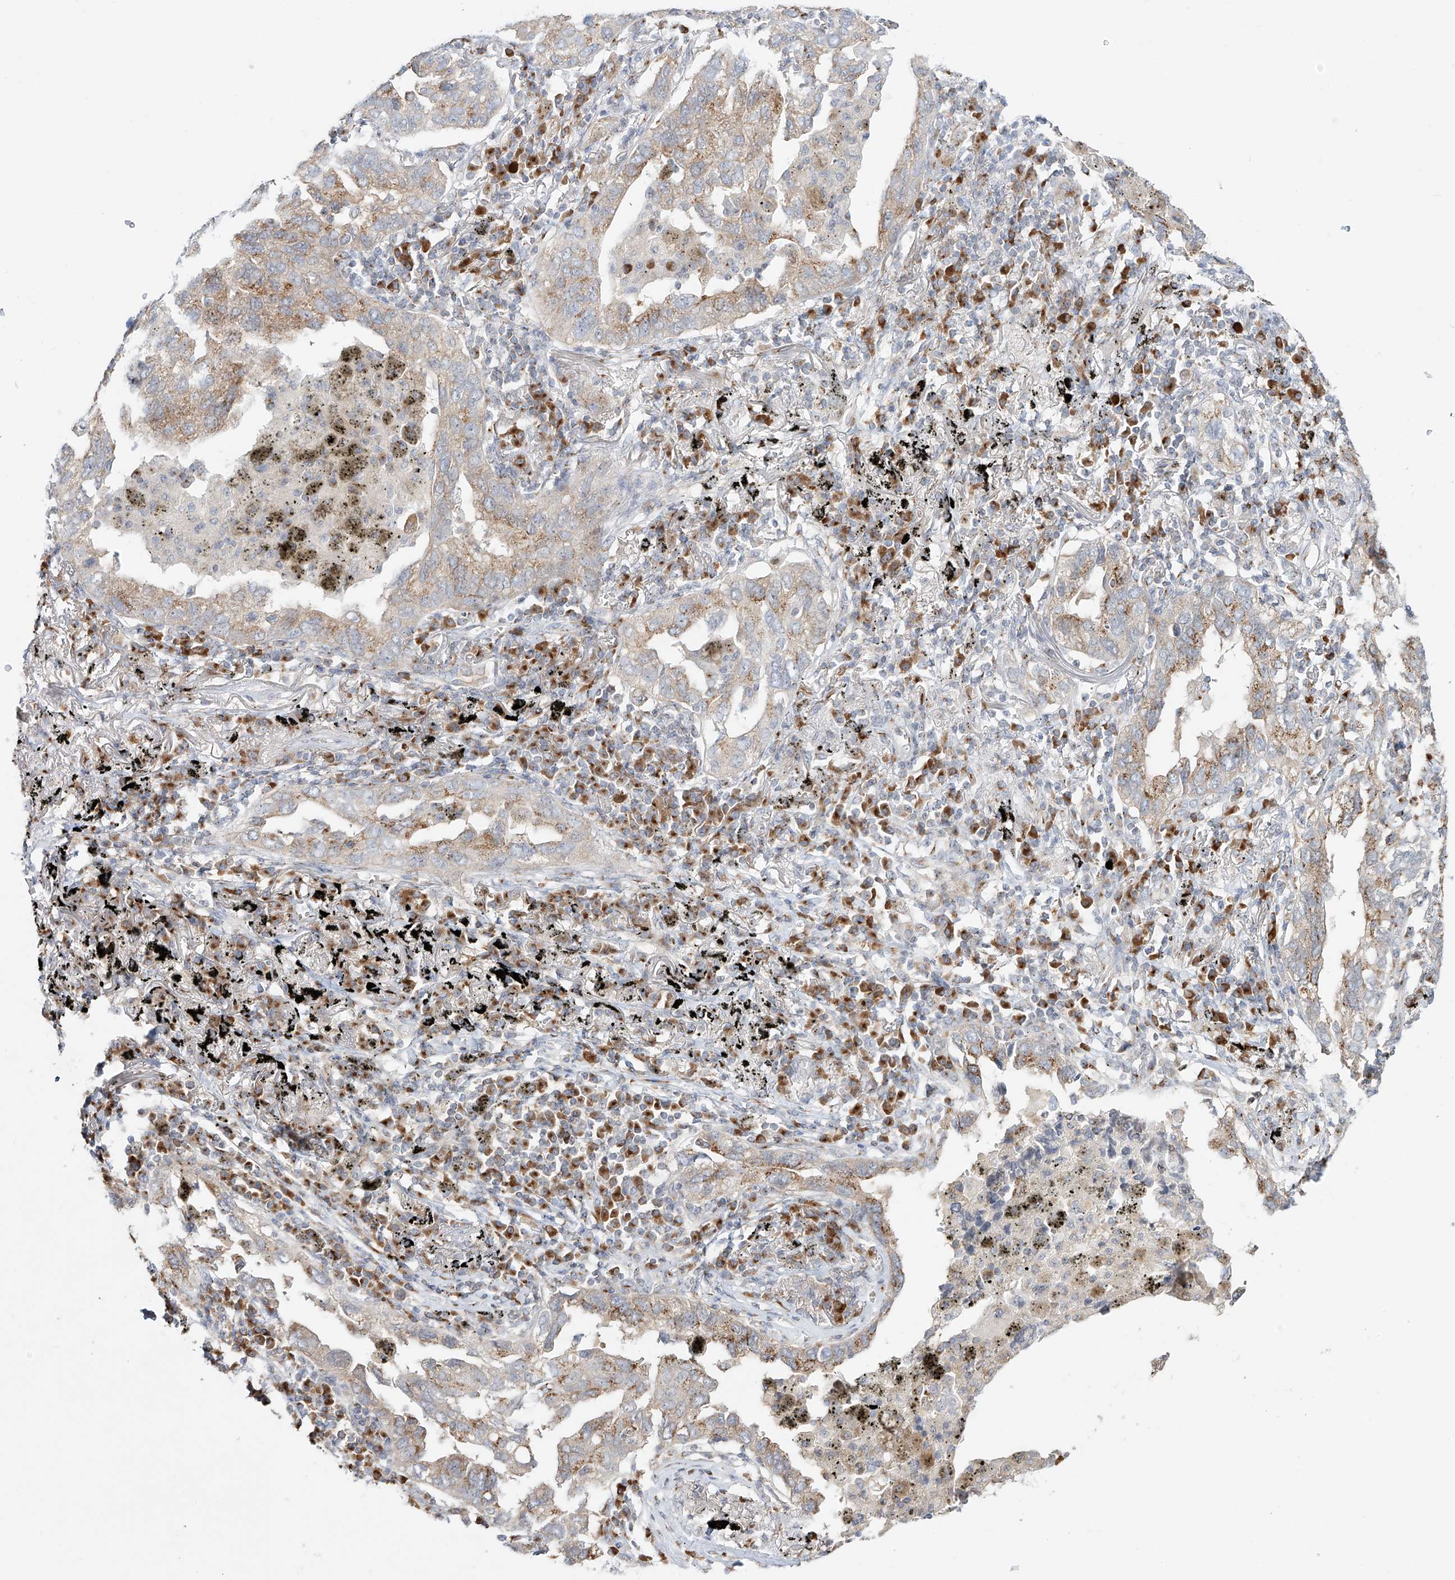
{"staining": {"intensity": "moderate", "quantity": ">75%", "location": "cytoplasmic/membranous"}, "tissue": "lung cancer", "cell_type": "Tumor cells", "image_type": "cancer", "snomed": [{"axis": "morphology", "description": "Adenocarcinoma, NOS"}, {"axis": "topography", "description": "Lung"}], "caption": "High-power microscopy captured an immunohistochemistry image of lung cancer (adenocarcinoma), revealing moderate cytoplasmic/membranous expression in approximately >75% of tumor cells.", "gene": "BSDC1", "patient": {"sex": "male", "age": 65}}